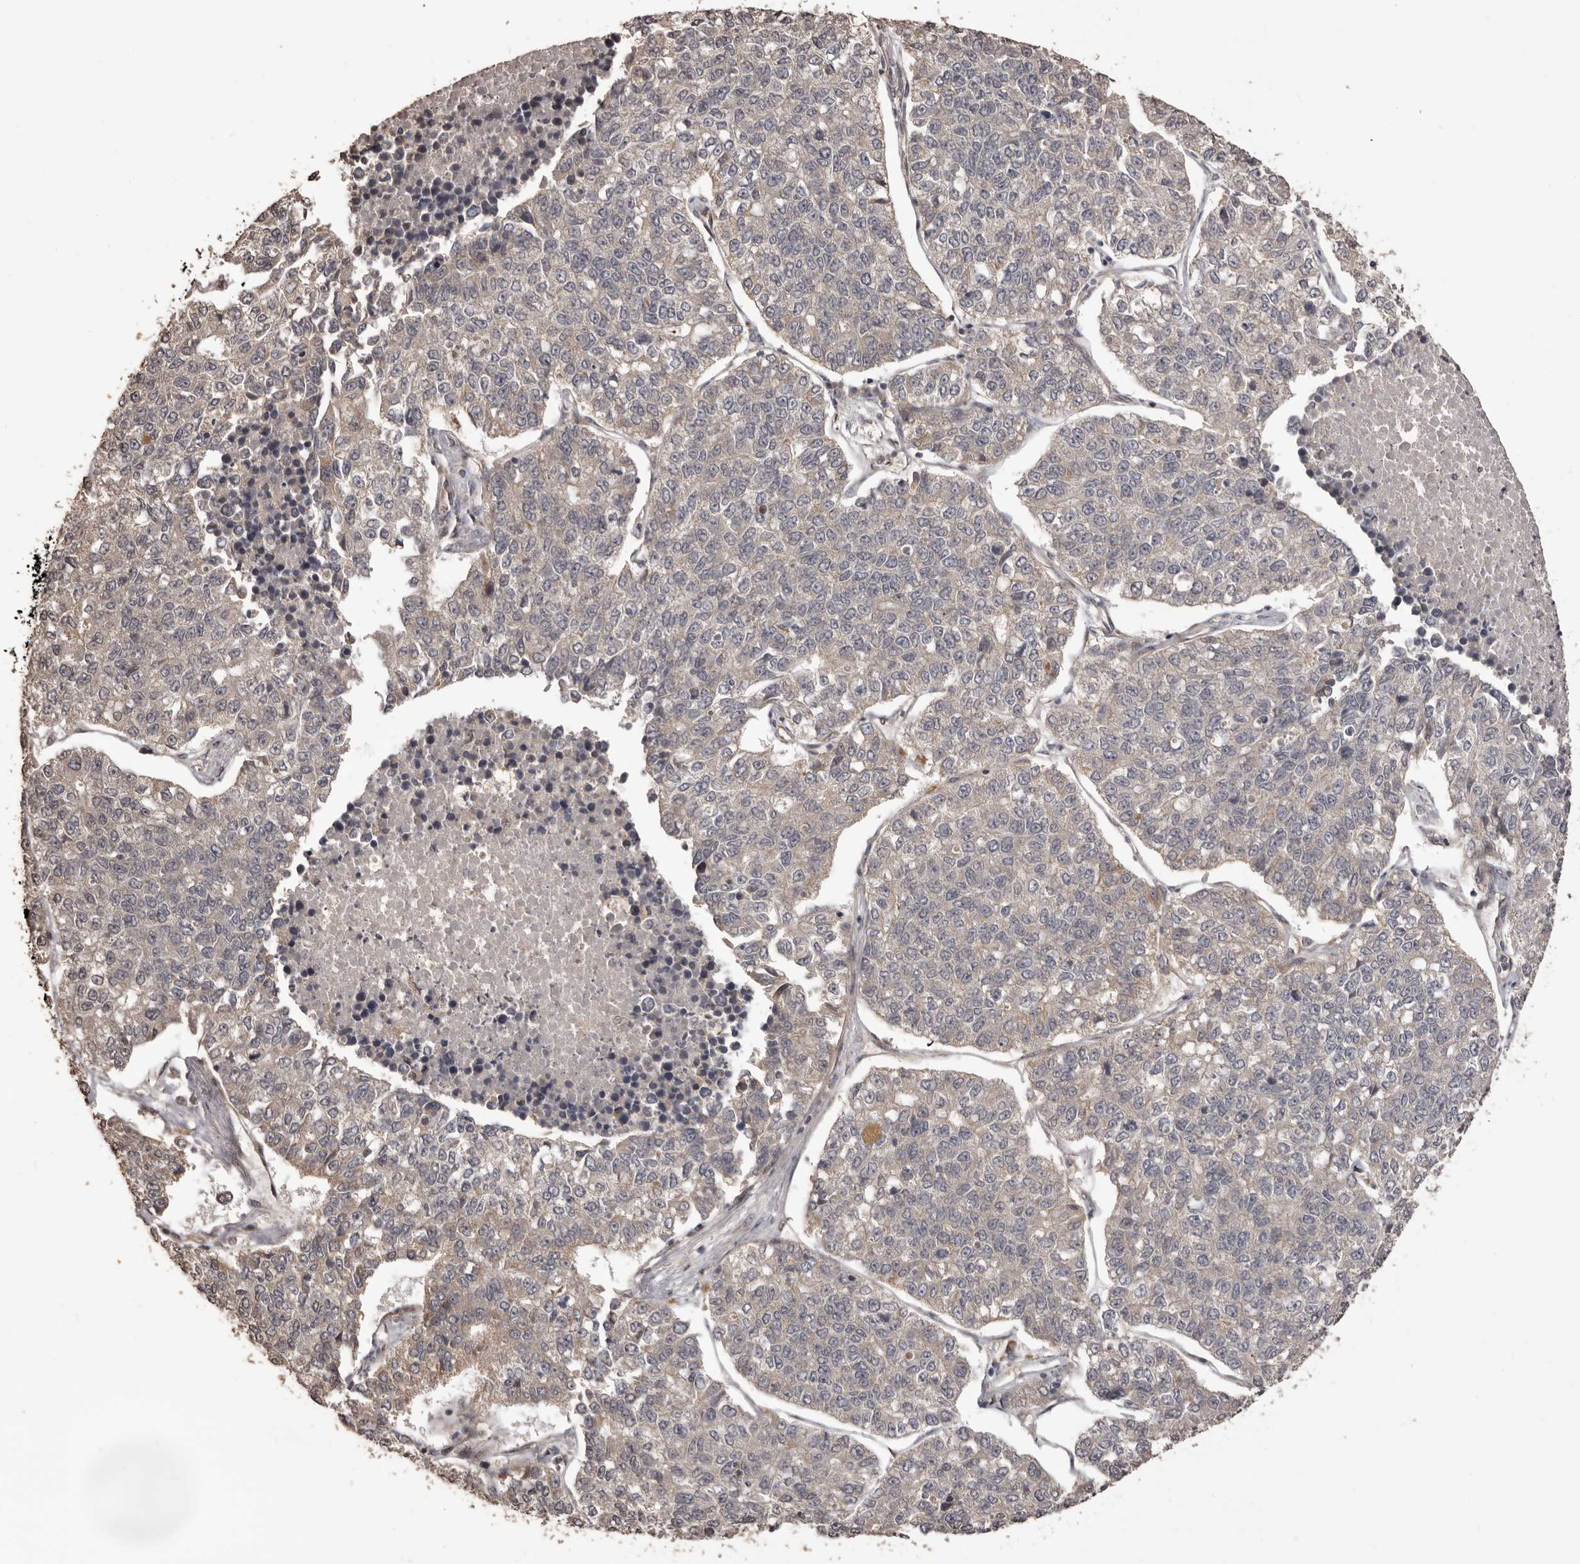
{"staining": {"intensity": "weak", "quantity": "<25%", "location": "cytoplasmic/membranous"}, "tissue": "lung cancer", "cell_type": "Tumor cells", "image_type": "cancer", "snomed": [{"axis": "morphology", "description": "Adenocarcinoma, NOS"}, {"axis": "topography", "description": "Lung"}], "caption": "Immunohistochemistry of human lung cancer reveals no staining in tumor cells.", "gene": "QRSL1", "patient": {"sex": "male", "age": 49}}